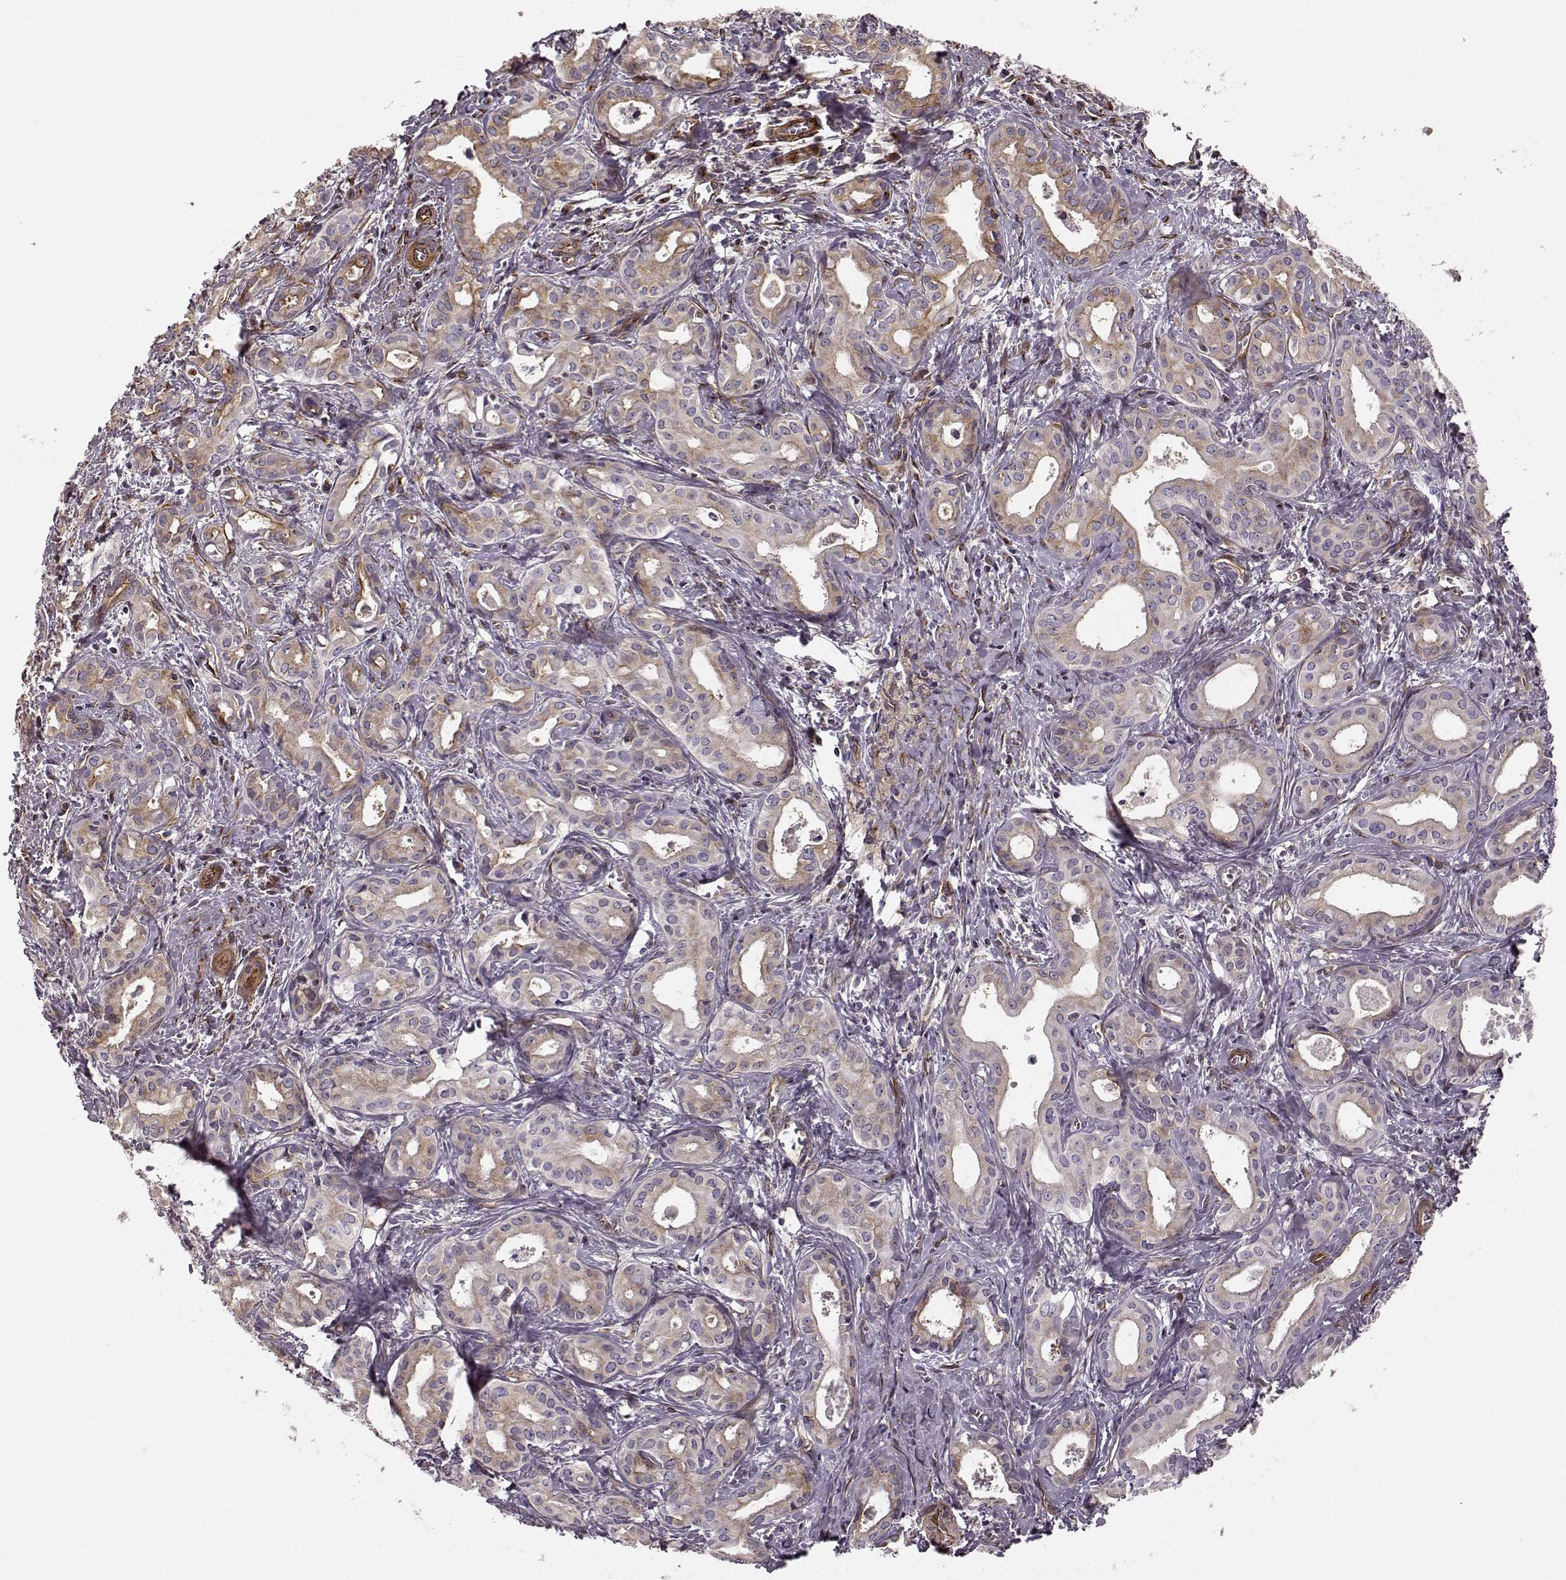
{"staining": {"intensity": "moderate", "quantity": "<25%", "location": "cytoplasmic/membranous"}, "tissue": "liver cancer", "cell_type": "Tumor cells", "image_type": "cancer", "snomed": [{"axis": "morphology", "description": "Cholangiocarcinoma"}, {"axis": "topography", "description": "Liver"}], "caption": "Human liver cholangiocarcinoma stained for a protein (brown) reveals moderate cytoplasmic/membranous positive expression in about <25% of tumor cells.", "gene": "MTR", "patient": {"sex": "female", "age": 65}}